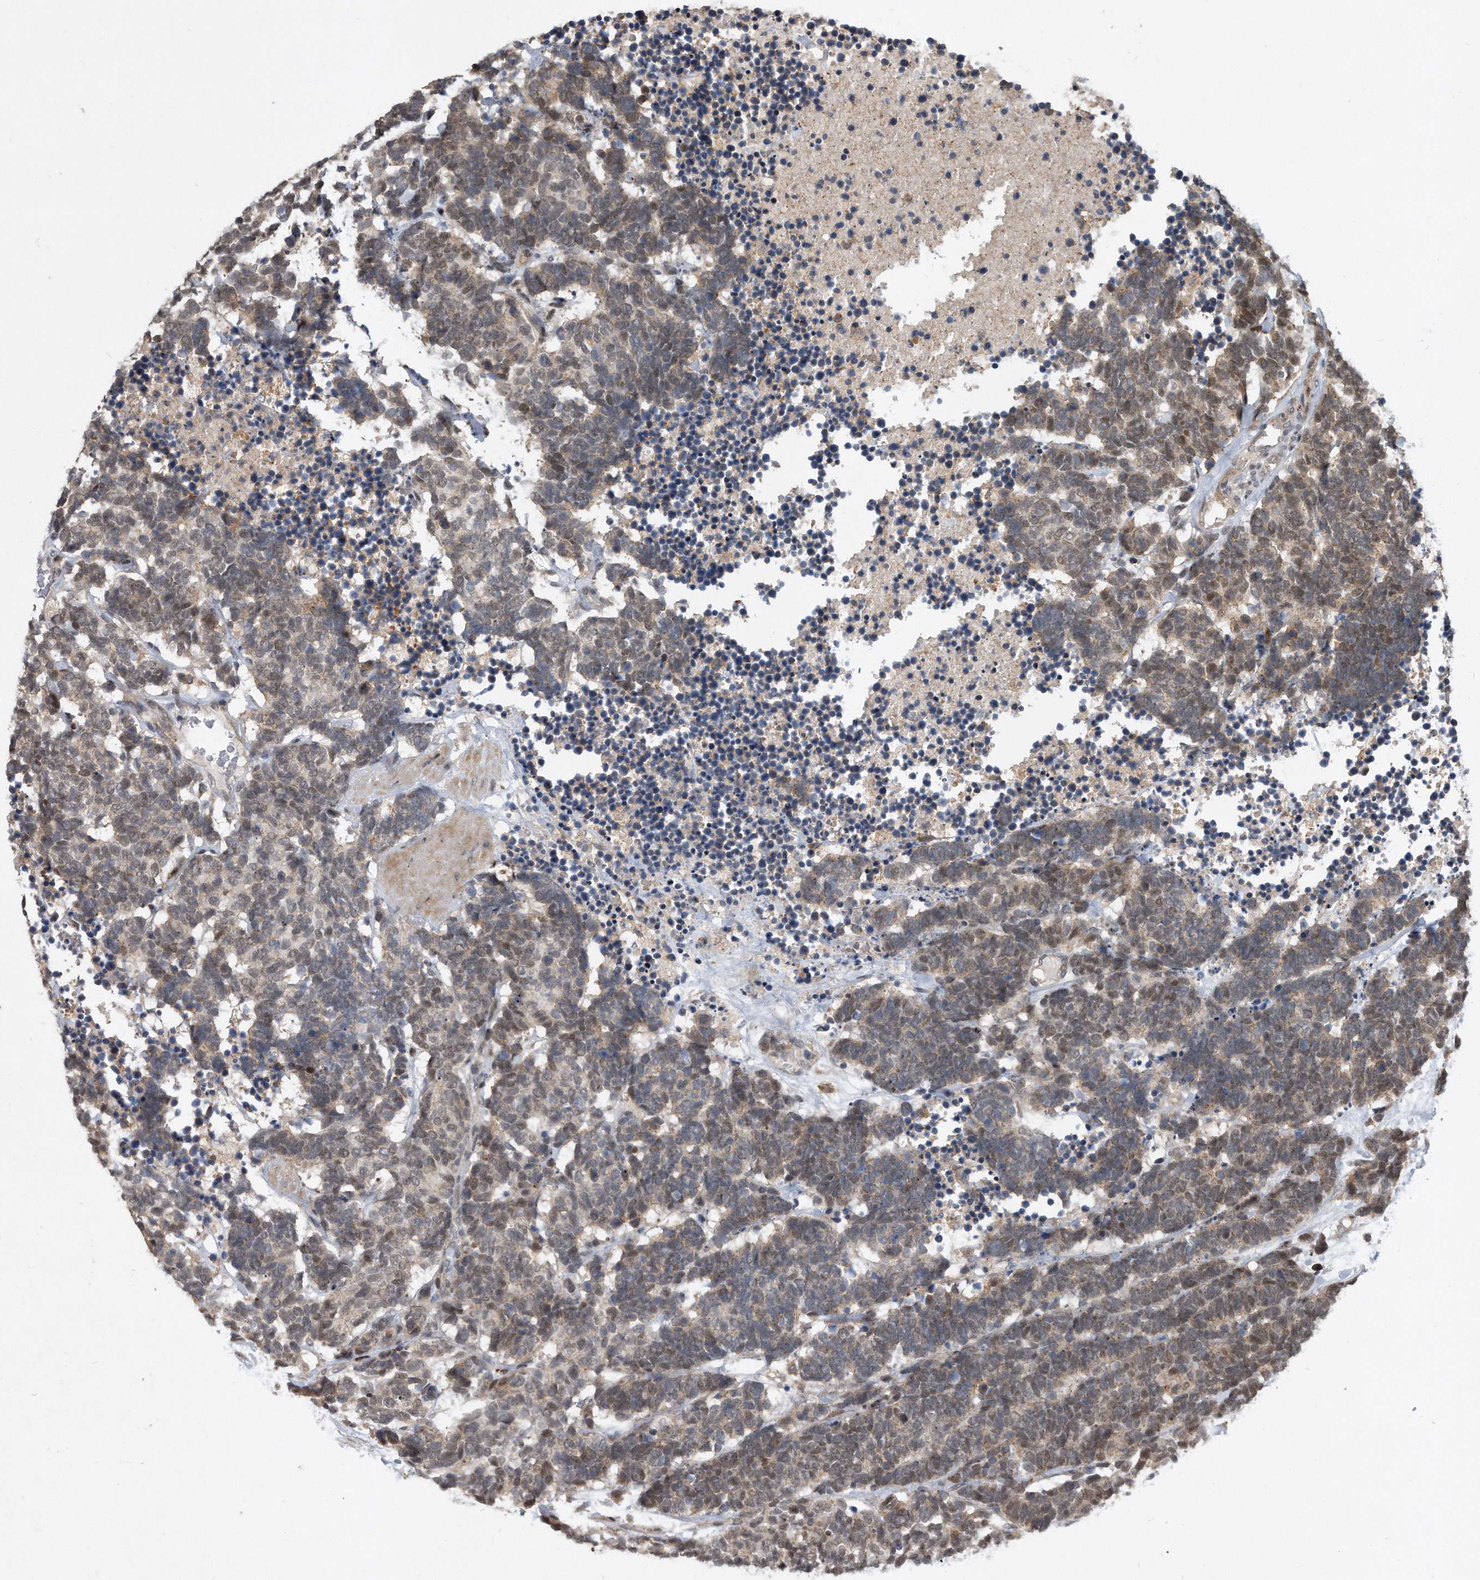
{"staining": {"intensity": "weak", "quantity": "25%-75%", "location": "cytoplasmic/membranous,nuclear"}, "tissue": "carcinoid", "cell_type": "Tumor cells", "image_type": "cancer", "snomed": [{"axis": "morphology", "description": "Carcinoma, NOS"}, {"axis": "morphology", "description": "Carcinoid, malignant, NOS"}, {"axis": "topography", "description": "Urinary bladder"}], "caption": "IHC (DAB (3,3'-diaminobenzidine)) staining of human malignant carcinoid displays weak cytoplasmic/membranous and nuclear protein expression in approximately 25%-75% of tumor cells.", "gene": "PGBD2", "patient": {"sex": "male", "age": 57}}